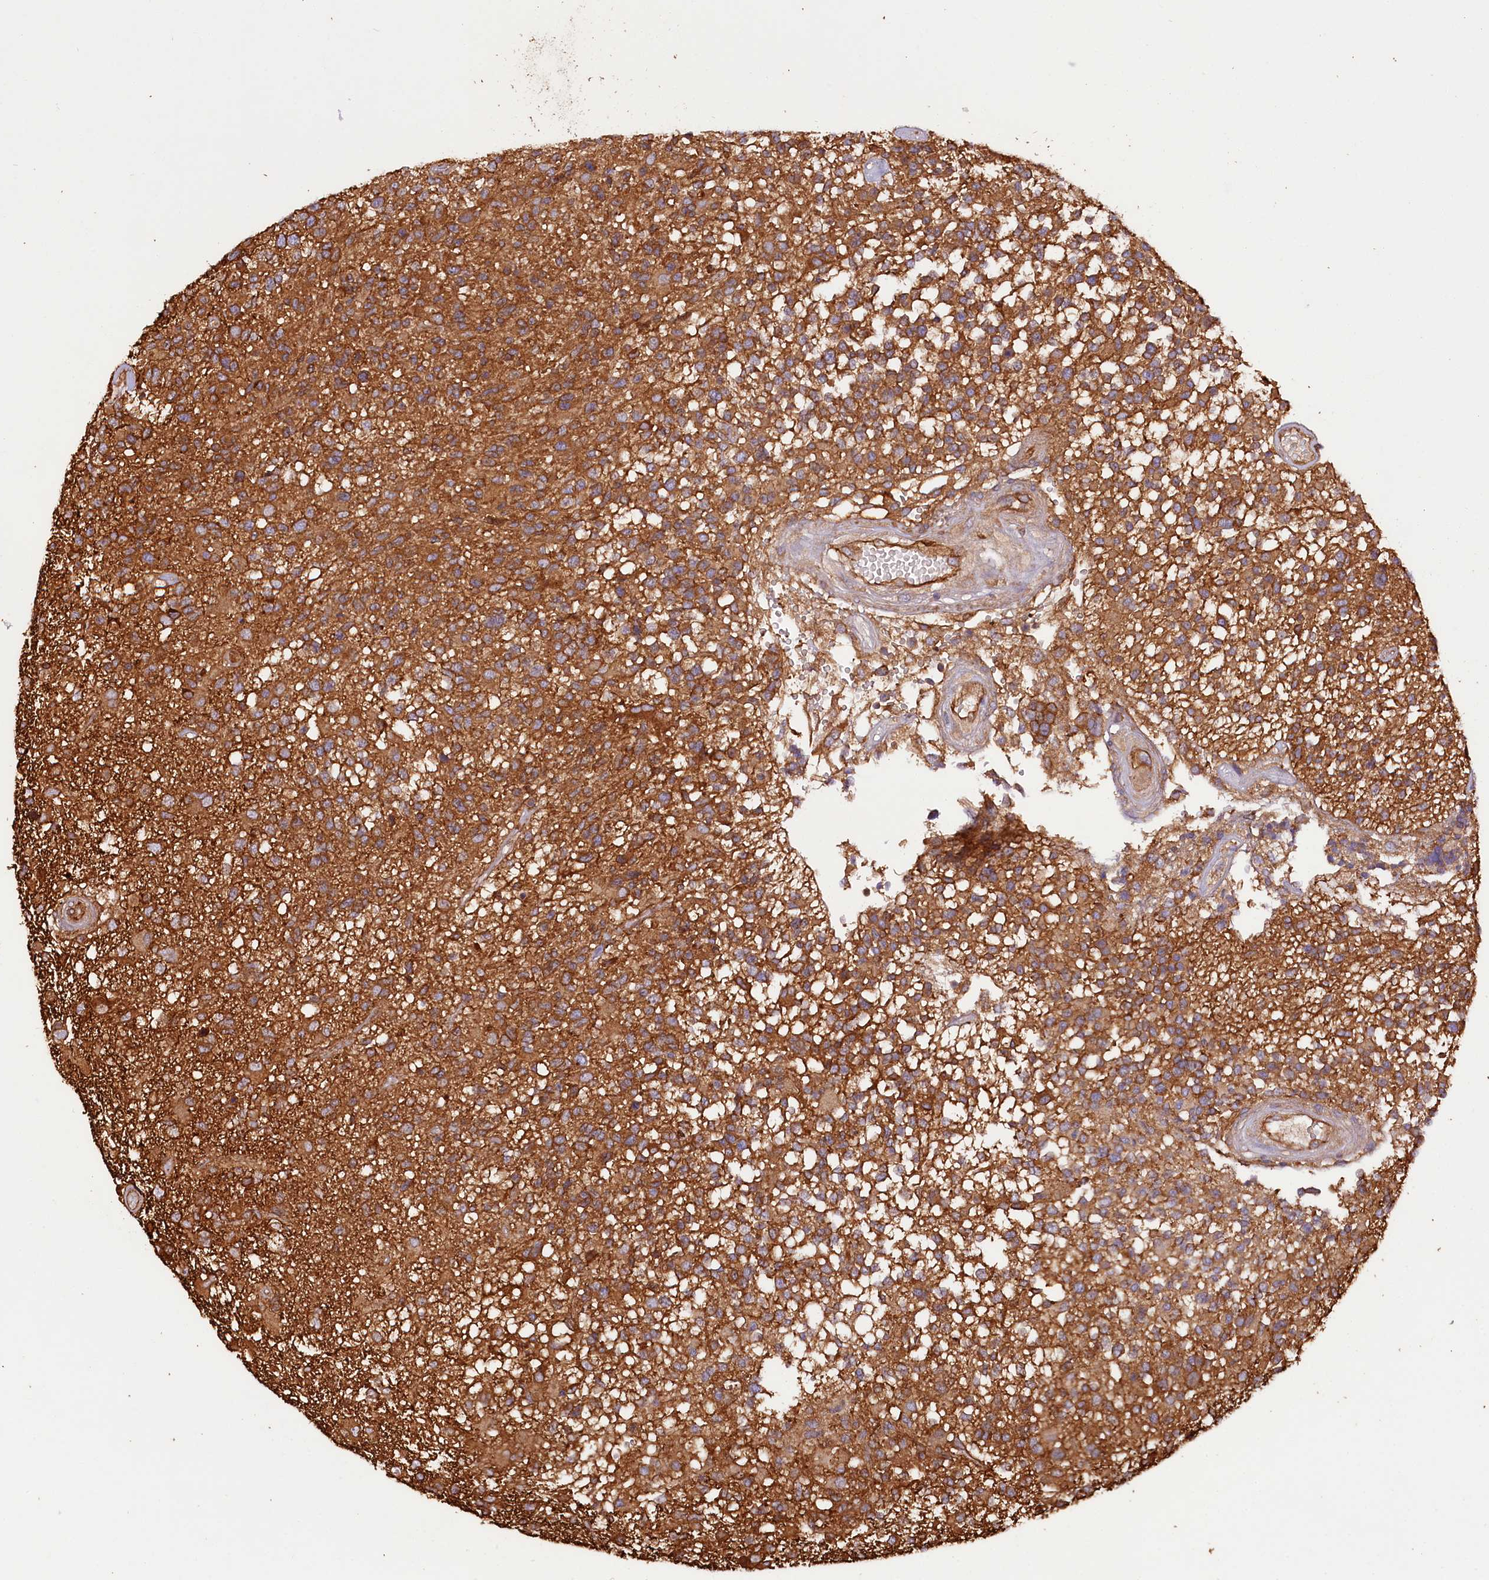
{"staining": {"intensity": "strong", "quantity": ">75%", "location": "cytoplasmic/membranous"}, "tissue": "glioma", "cell_type": "Tumor cells", "image_type": "cancer", "snomed": [{"axis": "morphology", "description": "Glioma, malignant, High grade"}, {"axis": "morphology", "description": "Glioblastoma, NOS"}, {"axis": "topography", "description": "Brain"}], "caption": "Protein expression by immunohistochemistry (IHC) demonstrates strong cytoplasmic/membranous staining in approximately >75% of tumor cells in glioblastoma.", "gene": "CEP295", "patient": {"sex": "male", "age": 60}}